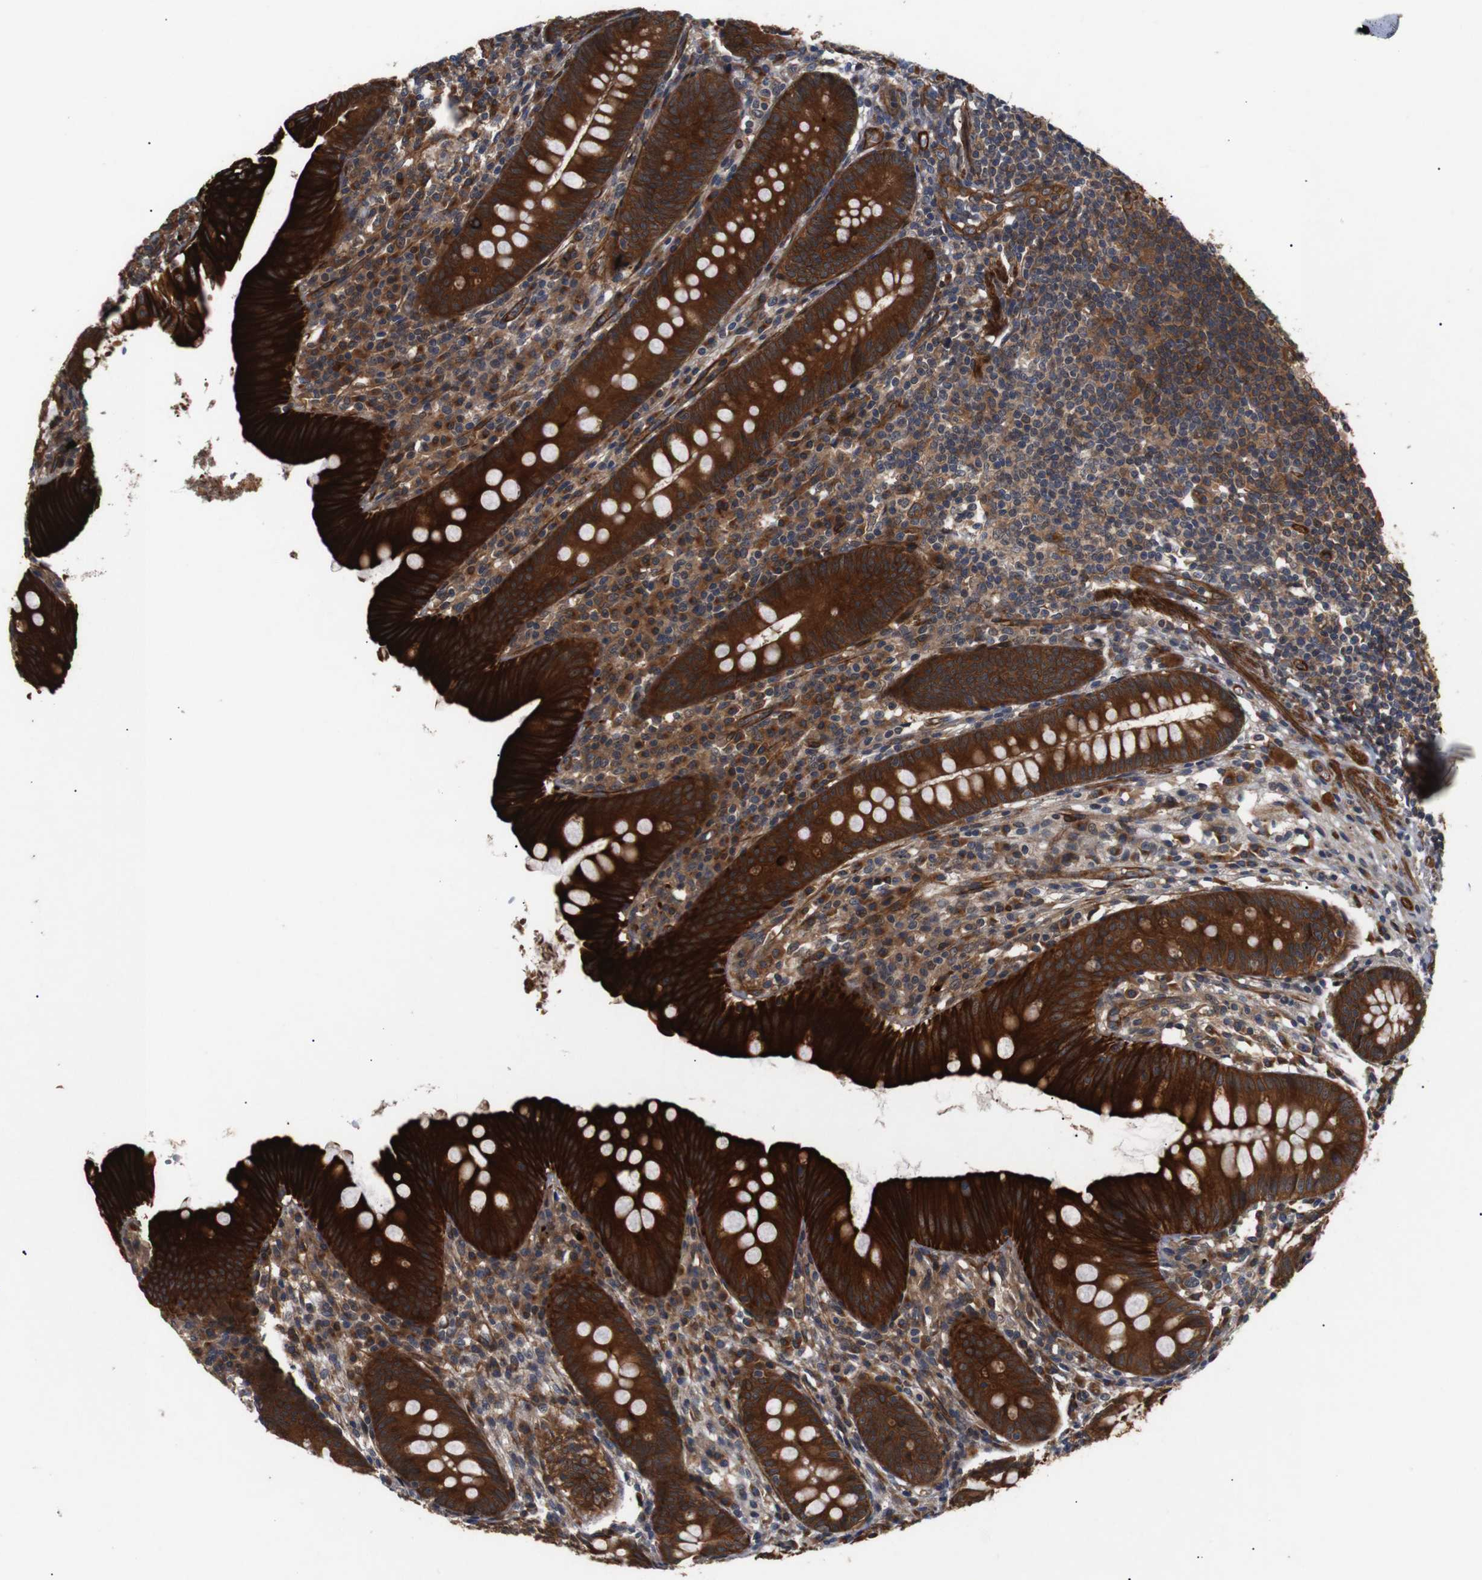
{"staining": {"intensity": "strong", "quantity": ">75%", "location": "cytoplasmic/membranous"}, "tissue": "appendix", "cell_type": "Glandular cells", "image_type": "normal", "snomed": [{"axis": "morphology", "description": "Normal tissue, NOS"}, {"axis": "topography", "description": "Appendix"}], "caption": "Immunohistochemistry (IHC) staining of normal appendix, which demonstrates high levels of strong cytoplasmic/membranous staining in about >75% of glandular cells indicating strong cytoplasmic/membranous protein staining. The staining was performed using DAB (3,3'-diaminobenzidine) (brown) for protein detection and nuclei were counterstained in hematoxylin (blue).", "gene": "PAWR", "patient": {"sex": "male", "age": 56}}